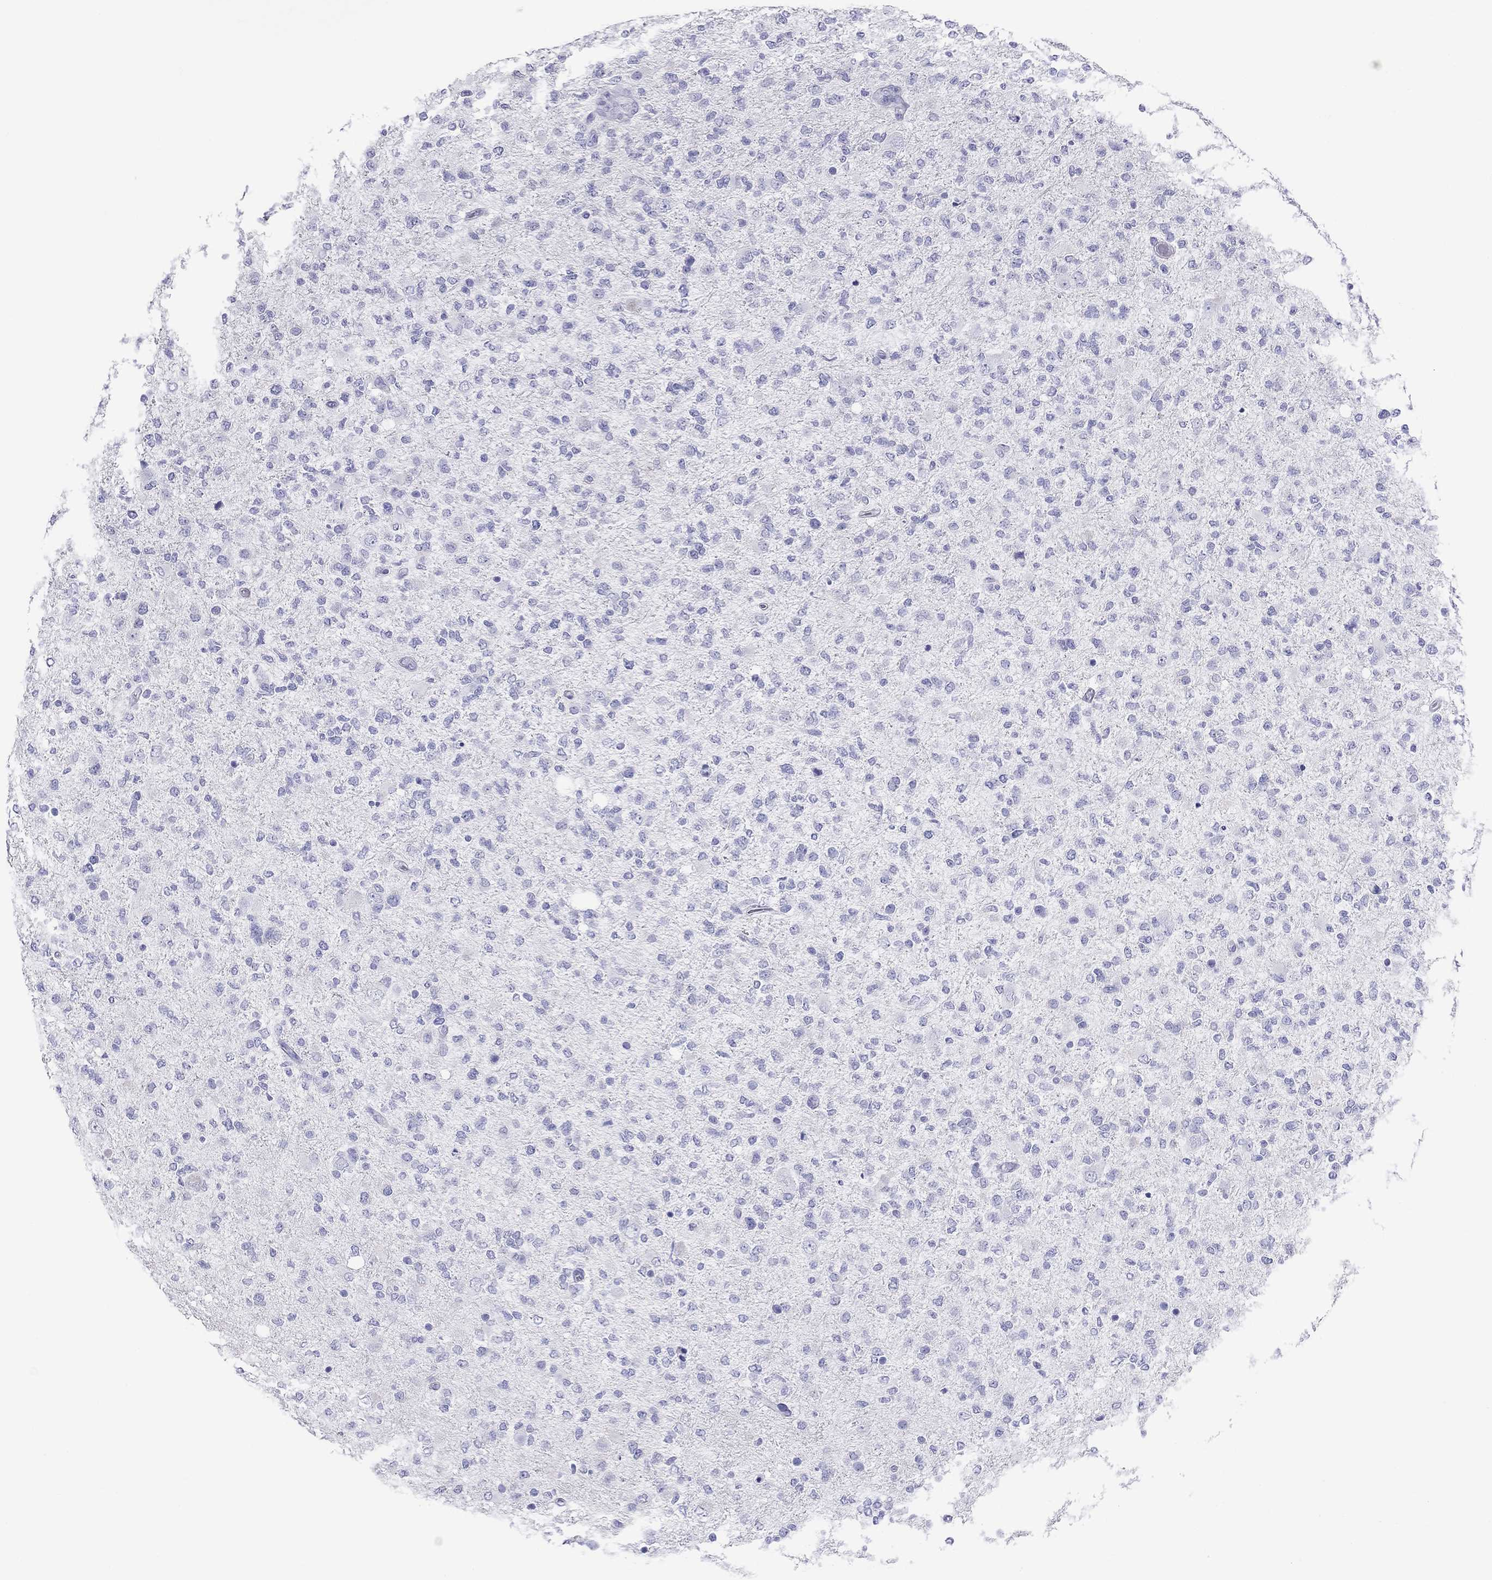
{"staining": {"intensity": "negative", "quantity": "none", "location": "none"}, "tissue": "glioma", "cell_type": "Tumor cells", "image_type": "cancer", "snomed": [{"axis": "morphology", "description": "Glioma, malignant, High grade"}, {"axis": "topography", "description": "Cerebral cortex"}], "caption": "Photomicrograph shows no protein positivity in tumor cells of malignant glioma (high-grade) tissue.", "gene": "DPY19L2", "patient": {"sex": "male", "age": 70}}